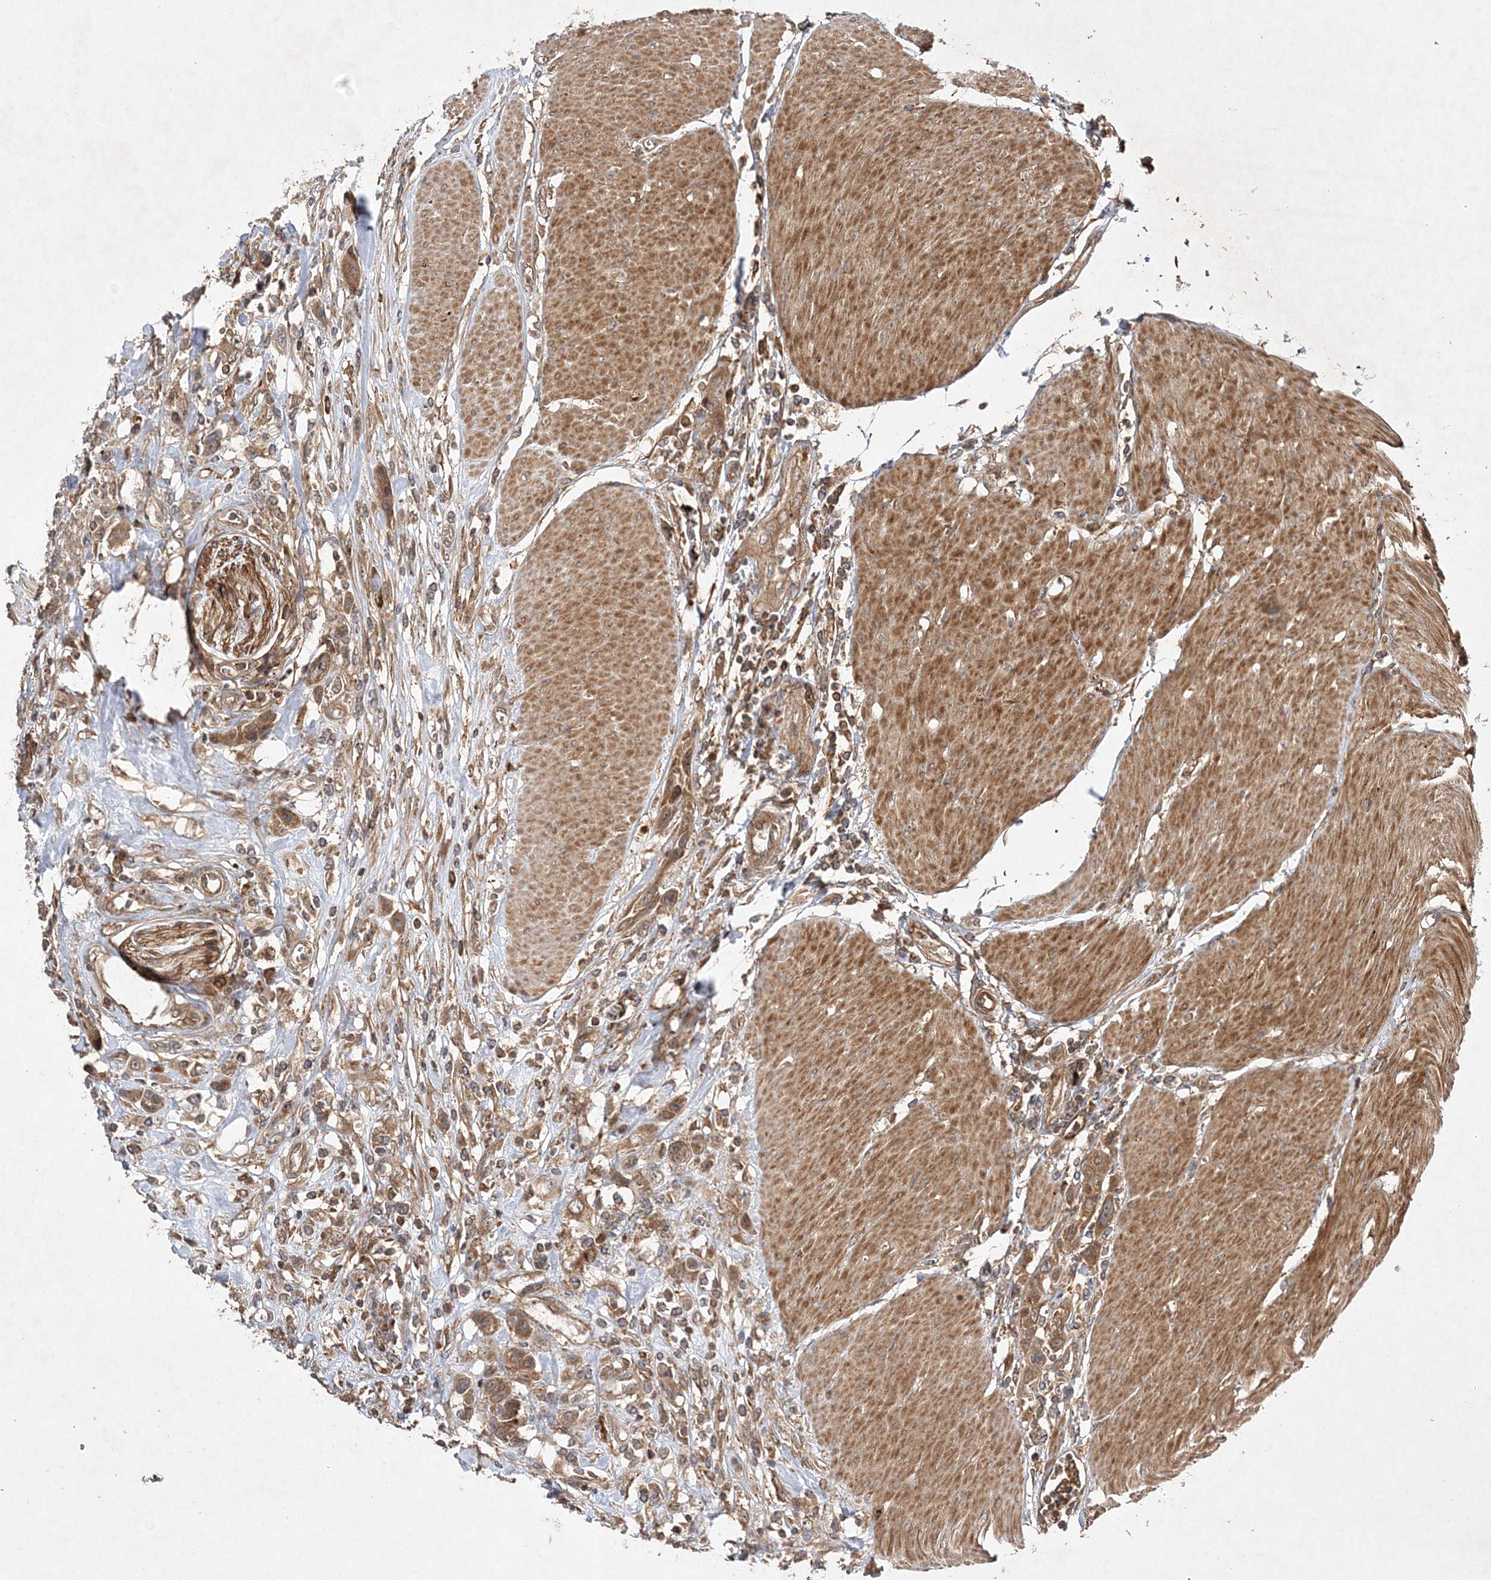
{"staining": {"intensity": "moderate", "quantity": ">75%", "location": "cytoplasmic/membranous"}, "tissue": "urothelial cancer", "cell_type": "Tumor cells", "image_type": "cancer", "snomed": [{"axis": "morphology", "description": "Urothelial carcinoma, High grade"}, {"axis": "topography", "description": "Urinary bladder"}], "caption": "There is medium levels of moderate cytoplasmic/membranous staining in tumor cells of urothelial carcinoma (high-grade), as demonstrated by immunohistochemical staining (brown color).", "gene": "TMEM9B", "patient": {"sex": "male", "age": 50}}